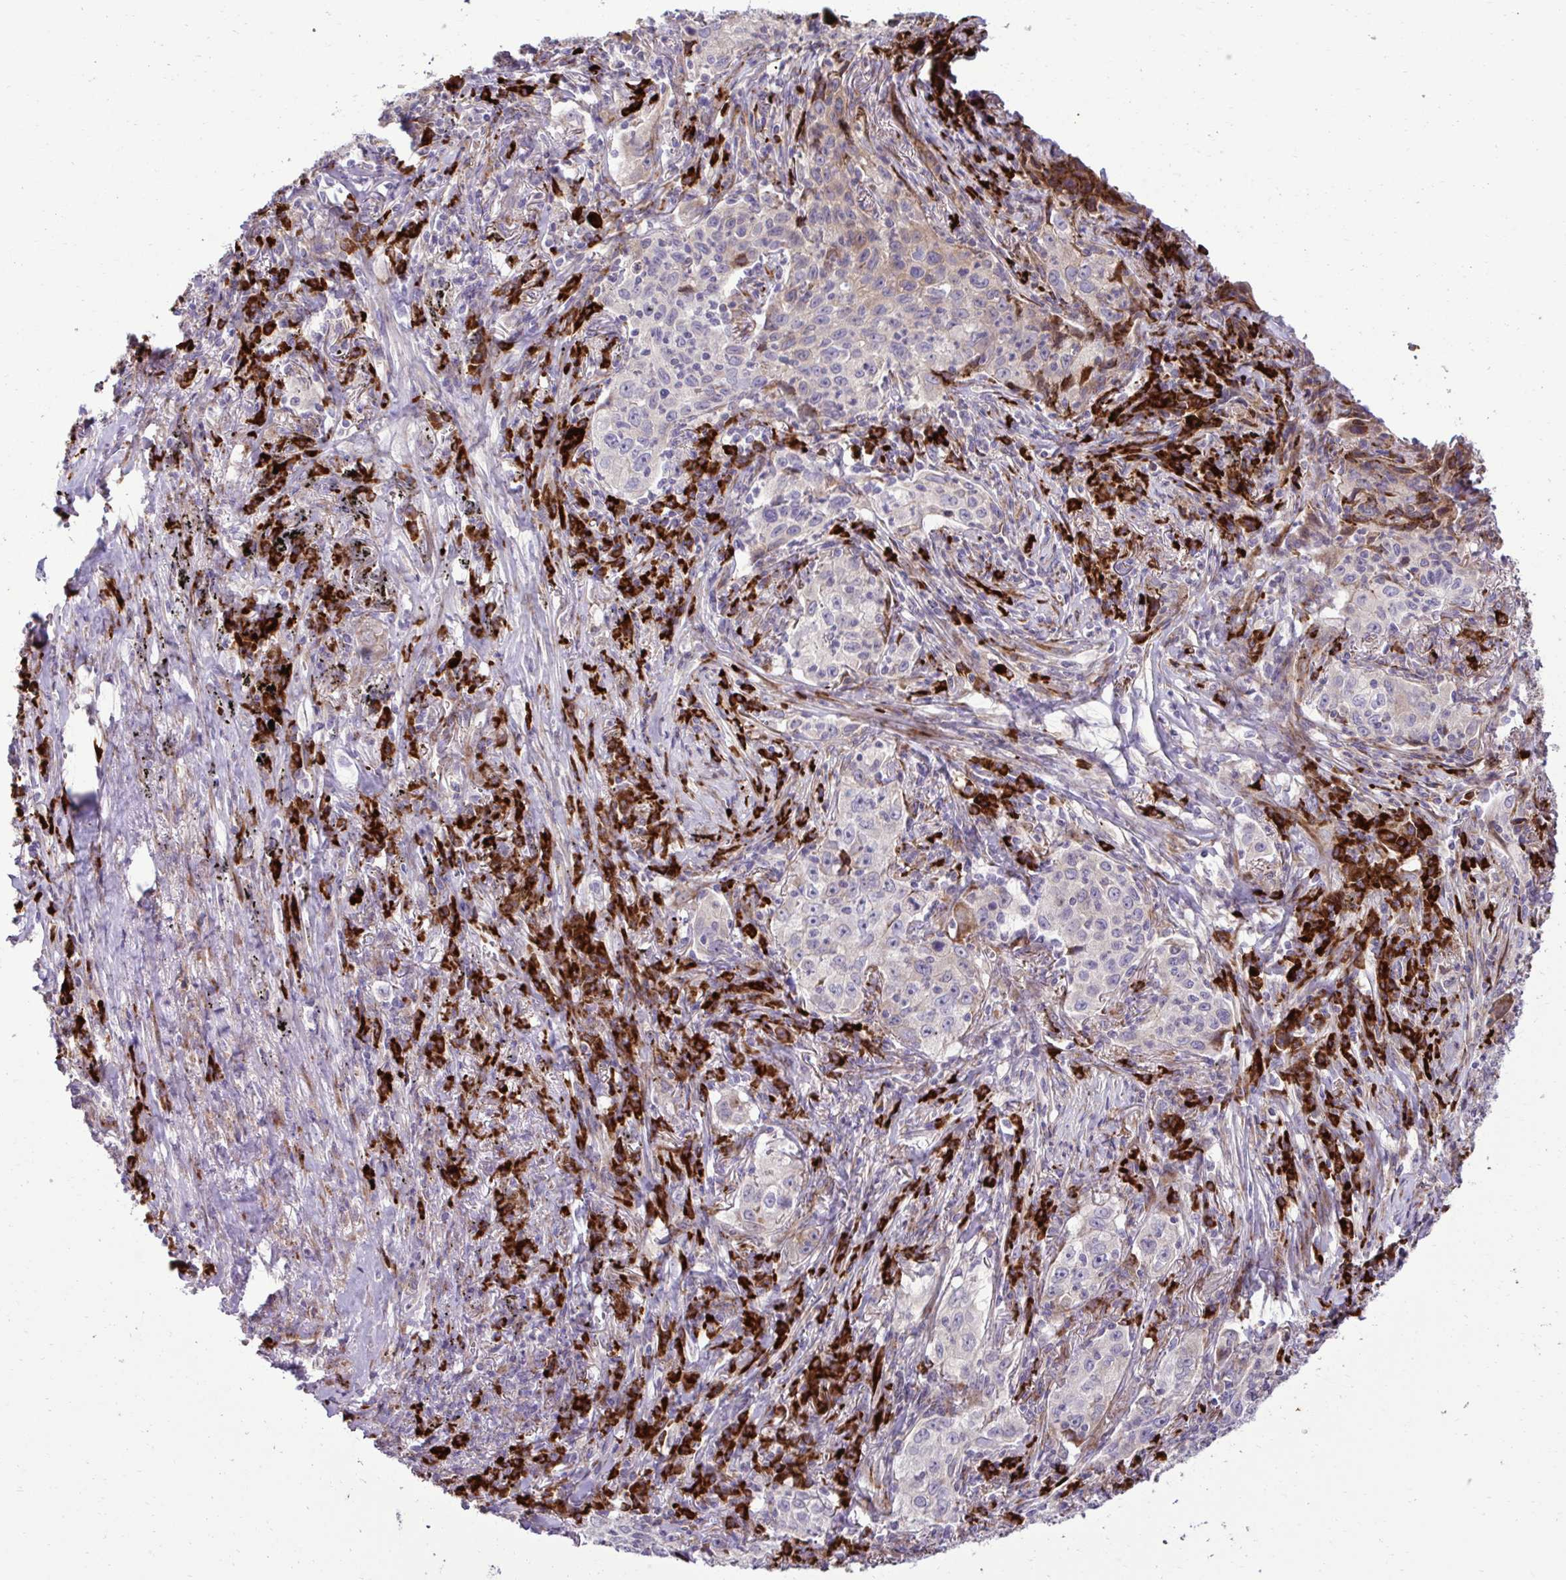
{"staining": {"intensity": "weak", "quantity": "<25%", "location": "cytoplasmic/membranous"}, "tissue": "lung cancer", "cell_type": "Tumor cells", "image_type": "cancer", "snomed": [{"axis": "morphology", "description": "Squamous cell carcinoma, NOS"}, {"axis": "topography", "description": "Lung"}], "caption": "Human squamous cell carcinoma (lung) stained for a protein using IHC demonstrates no staining in tumor cells.", "gene": "LIMS1", "patient": {"sex": "male", "age": 71}}